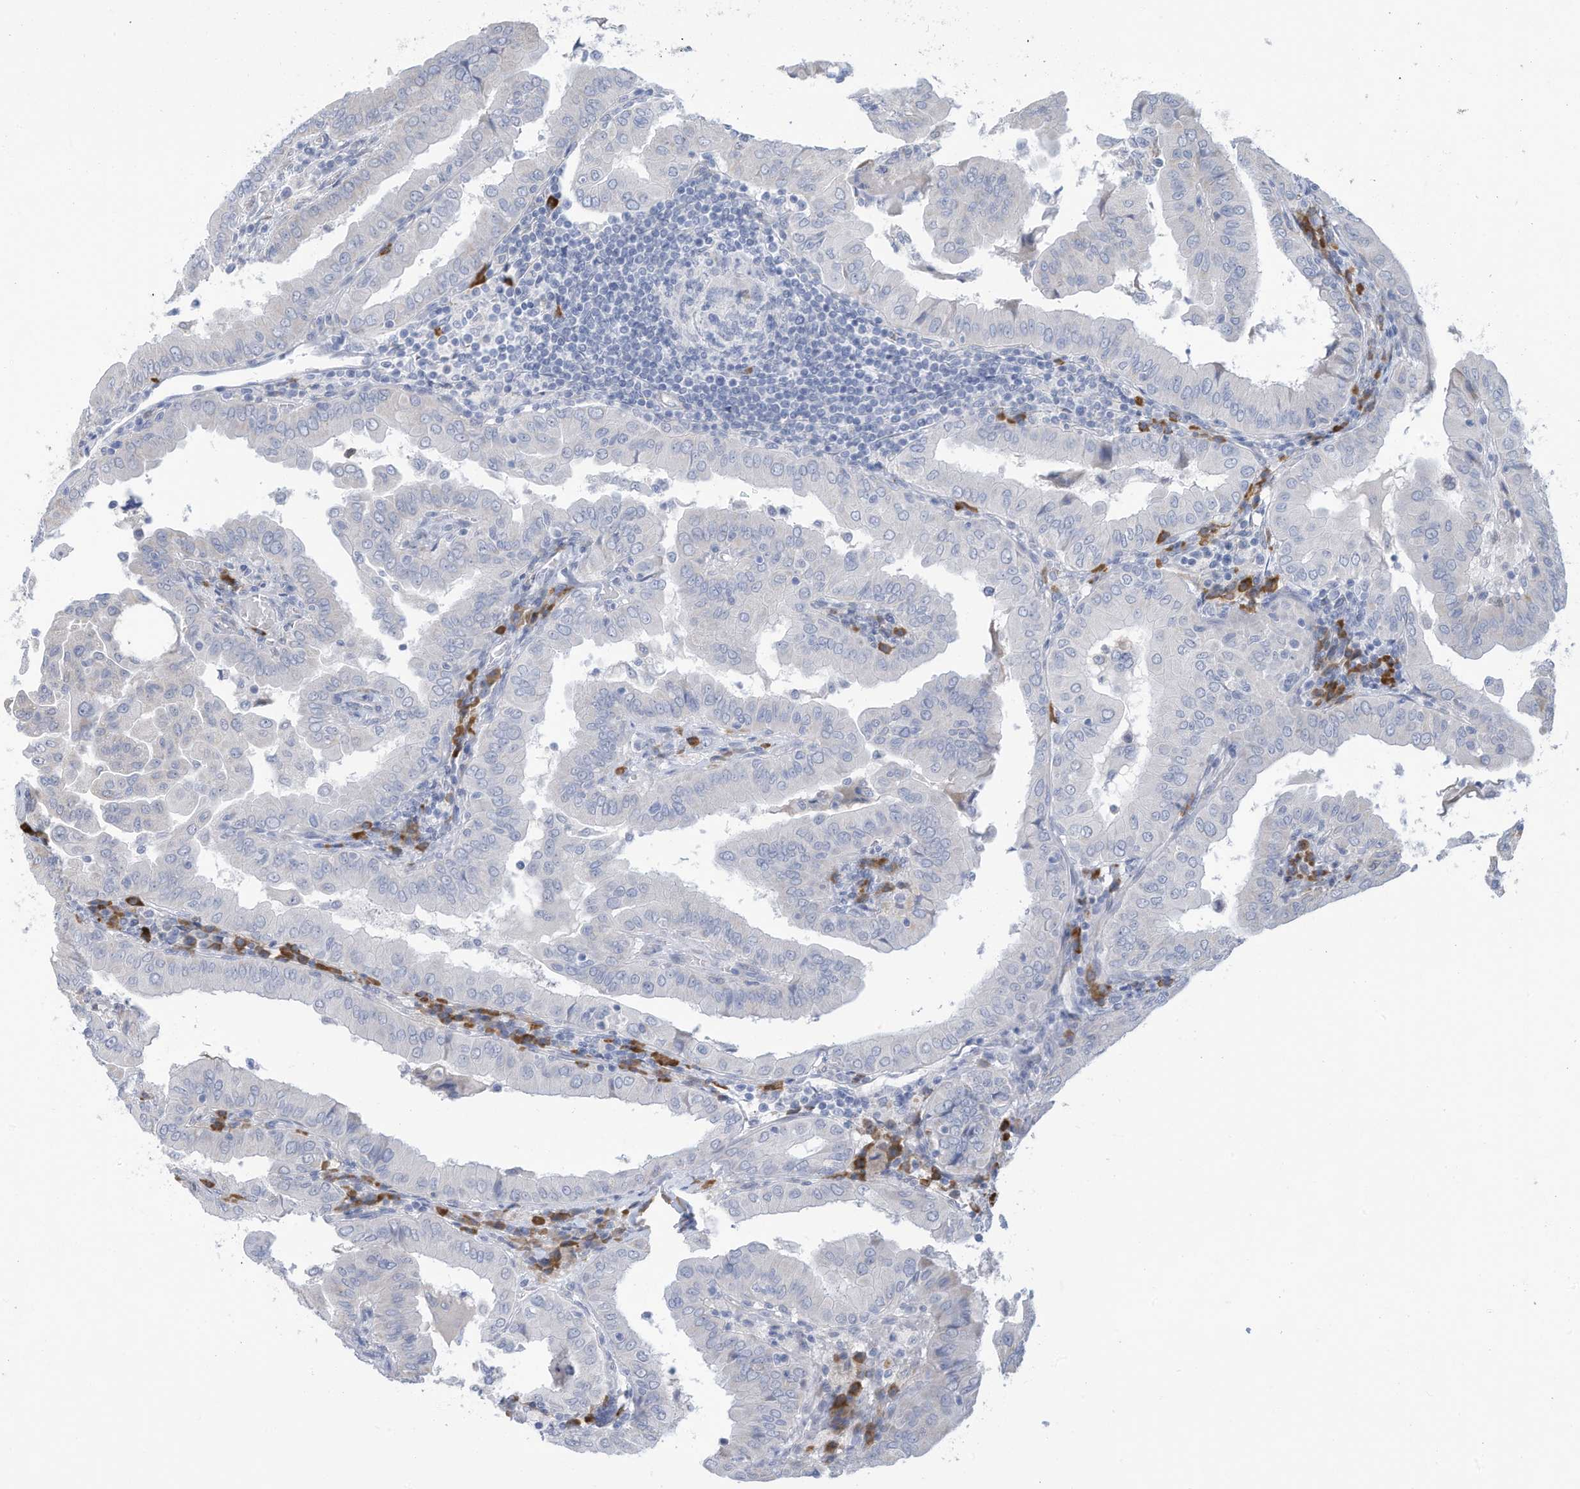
{"staining": {"intensity": "negative", "quantity": "none", "location": "none"}, "tissue": "thyroid cancer", "cell_type": "Tumor cells", "image_type": "cancer", "snomed": [{"axis": "morphology", "description": "Papillary adenocarcinoma, NOS"}, {"axis": "topography", "description": "Thyroid gland"}], "caption": "A micrograph of thyroid cancer (papillary adenocarcinoma) stained for a protein displays no brown staining in tumor cells.", "gene": "ZNF292", "patient": {"sex": "male", "age": 33}}